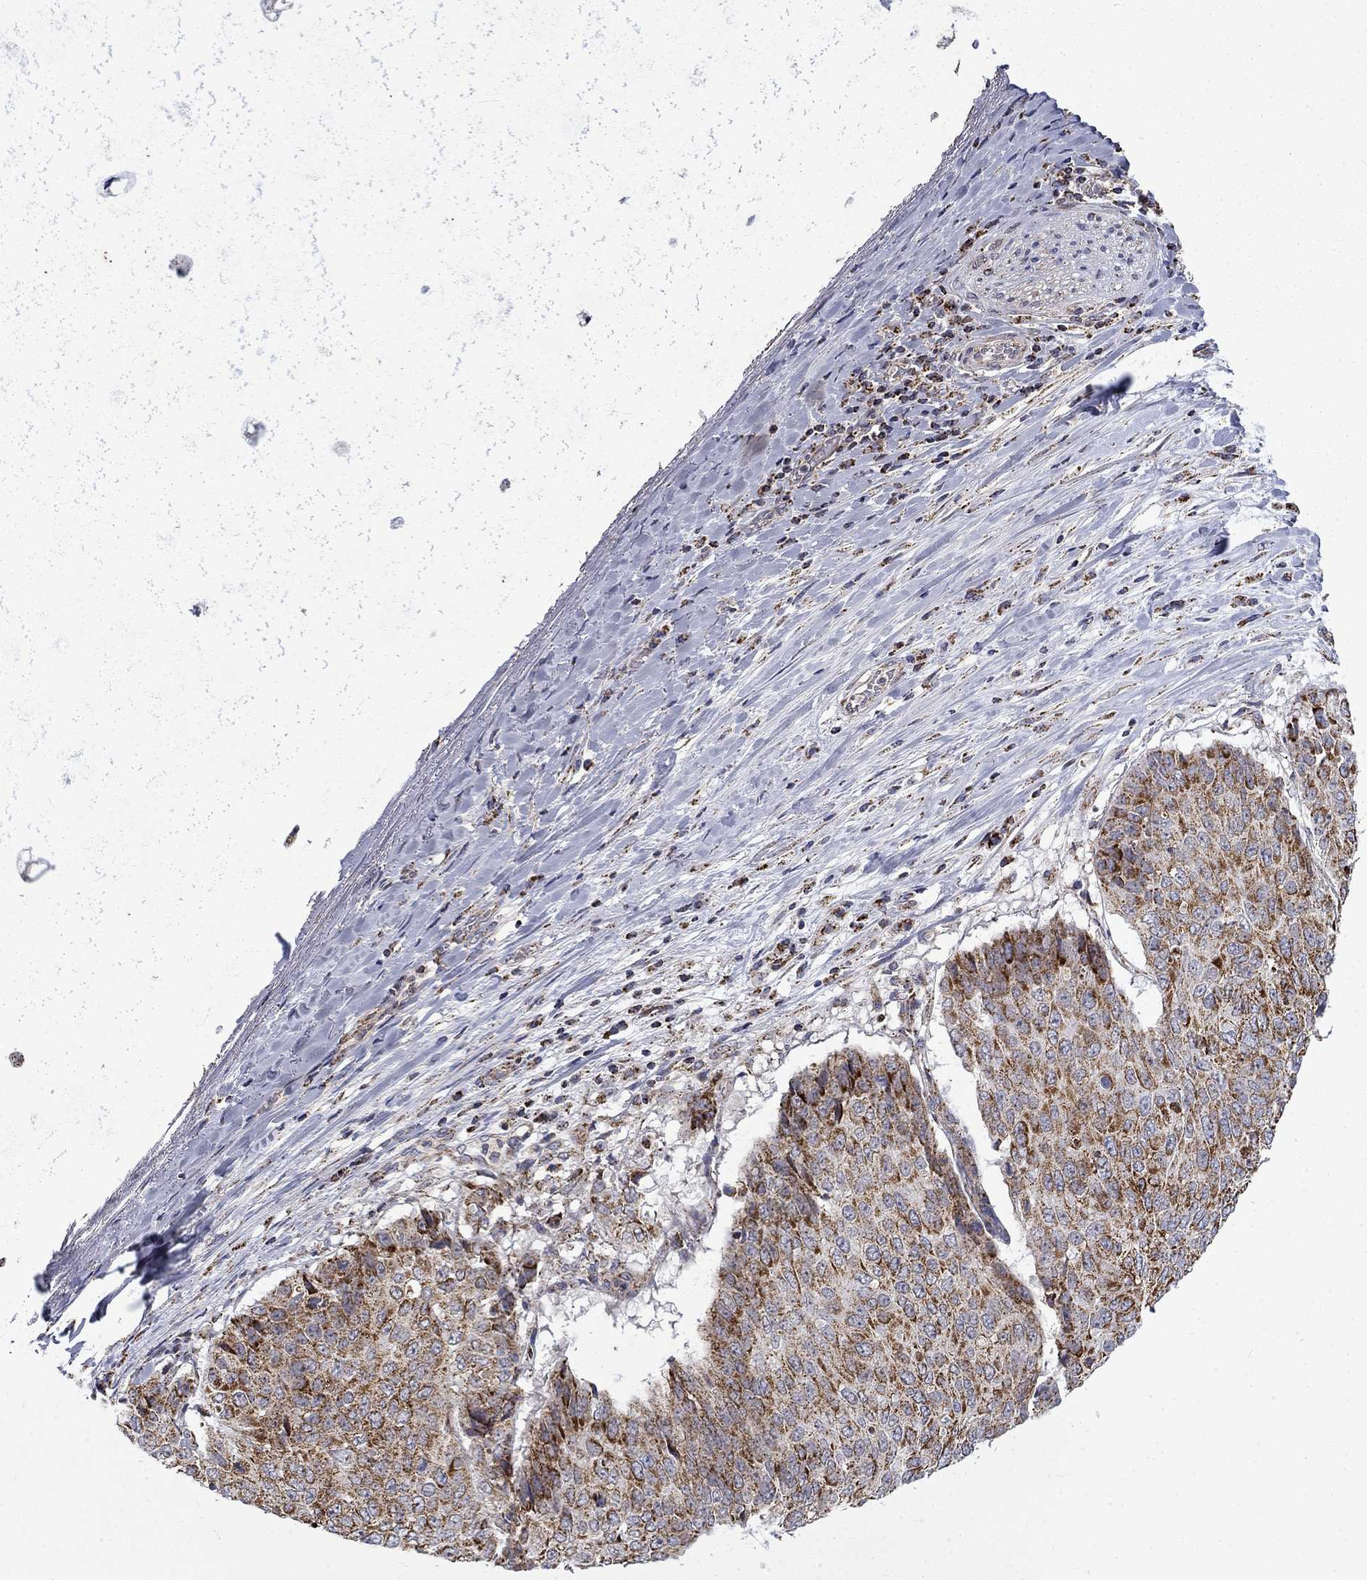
{"staining": {"intensity": "moderate", "quantity": ">75%", "location": "cytoplasmic/membranous"}, "tissue": "lung cancer", "cell_type": "Tumor cells", "image_type": "cancer", "snomed": [{"axis": "morphology", "description": "Normal tissue, NOS"}, {"axis": "morphology", "description": "Squamous cell carcinoma, NOS"}, {"axis": "topography", "description": "Bronchus"}, {"axis": "topography", "description": "Lung"}], "caption": "The image reveals staining of lung cancer (squamous cell carcinoma), revealing moderate cytoplasmic/membranous protein positivity (brown color) within tumor cells. The staining is performed using DAB (3,3'-diaminobenzidine) brown chromogen to label protein expression. The nuclei are counter-stained blue using hematoxylin.", "gene": "PCBP3", "patient": {"sex": "male", "age": 64}}